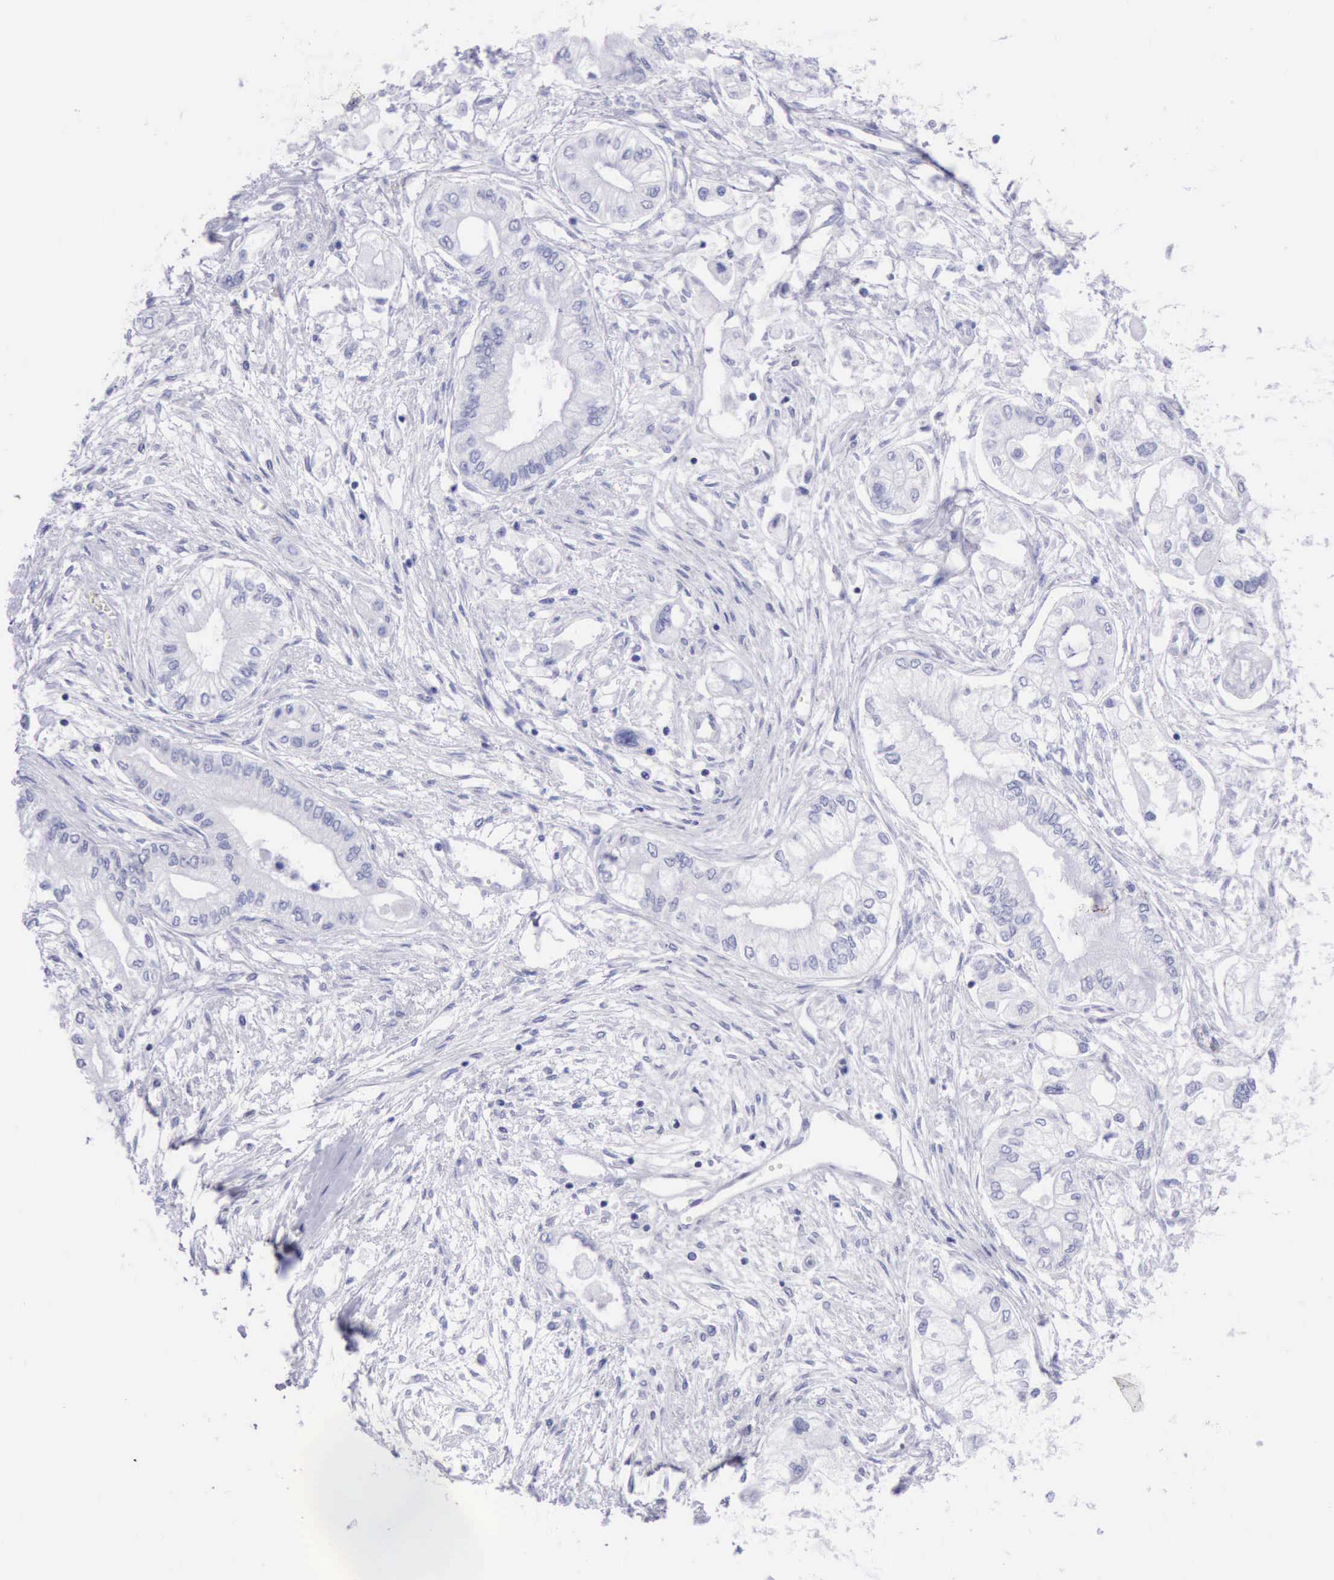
{"staining": {"intensity": "negative", "quantity": "none", "location": "none"}, "tissue": "pancreatic cancer", "cell_type": "Tumor cells", "image_type": "cancer", "snomed": [{"axis": "morphology", "description": "Adenocarcinoma, NOS"}, {"axis": "topography", "description": "Pancreas"}], "caption": "High magnification brightfield microscopy of pancreatic cancer stained with DAB (3,3'-diaminobenzidine) (brown) and counterstained with hematoxylin (blue): tumor cells show no significant staining.", "gene": "MCM2", "patient": {"sex": "male", "age": 79}}